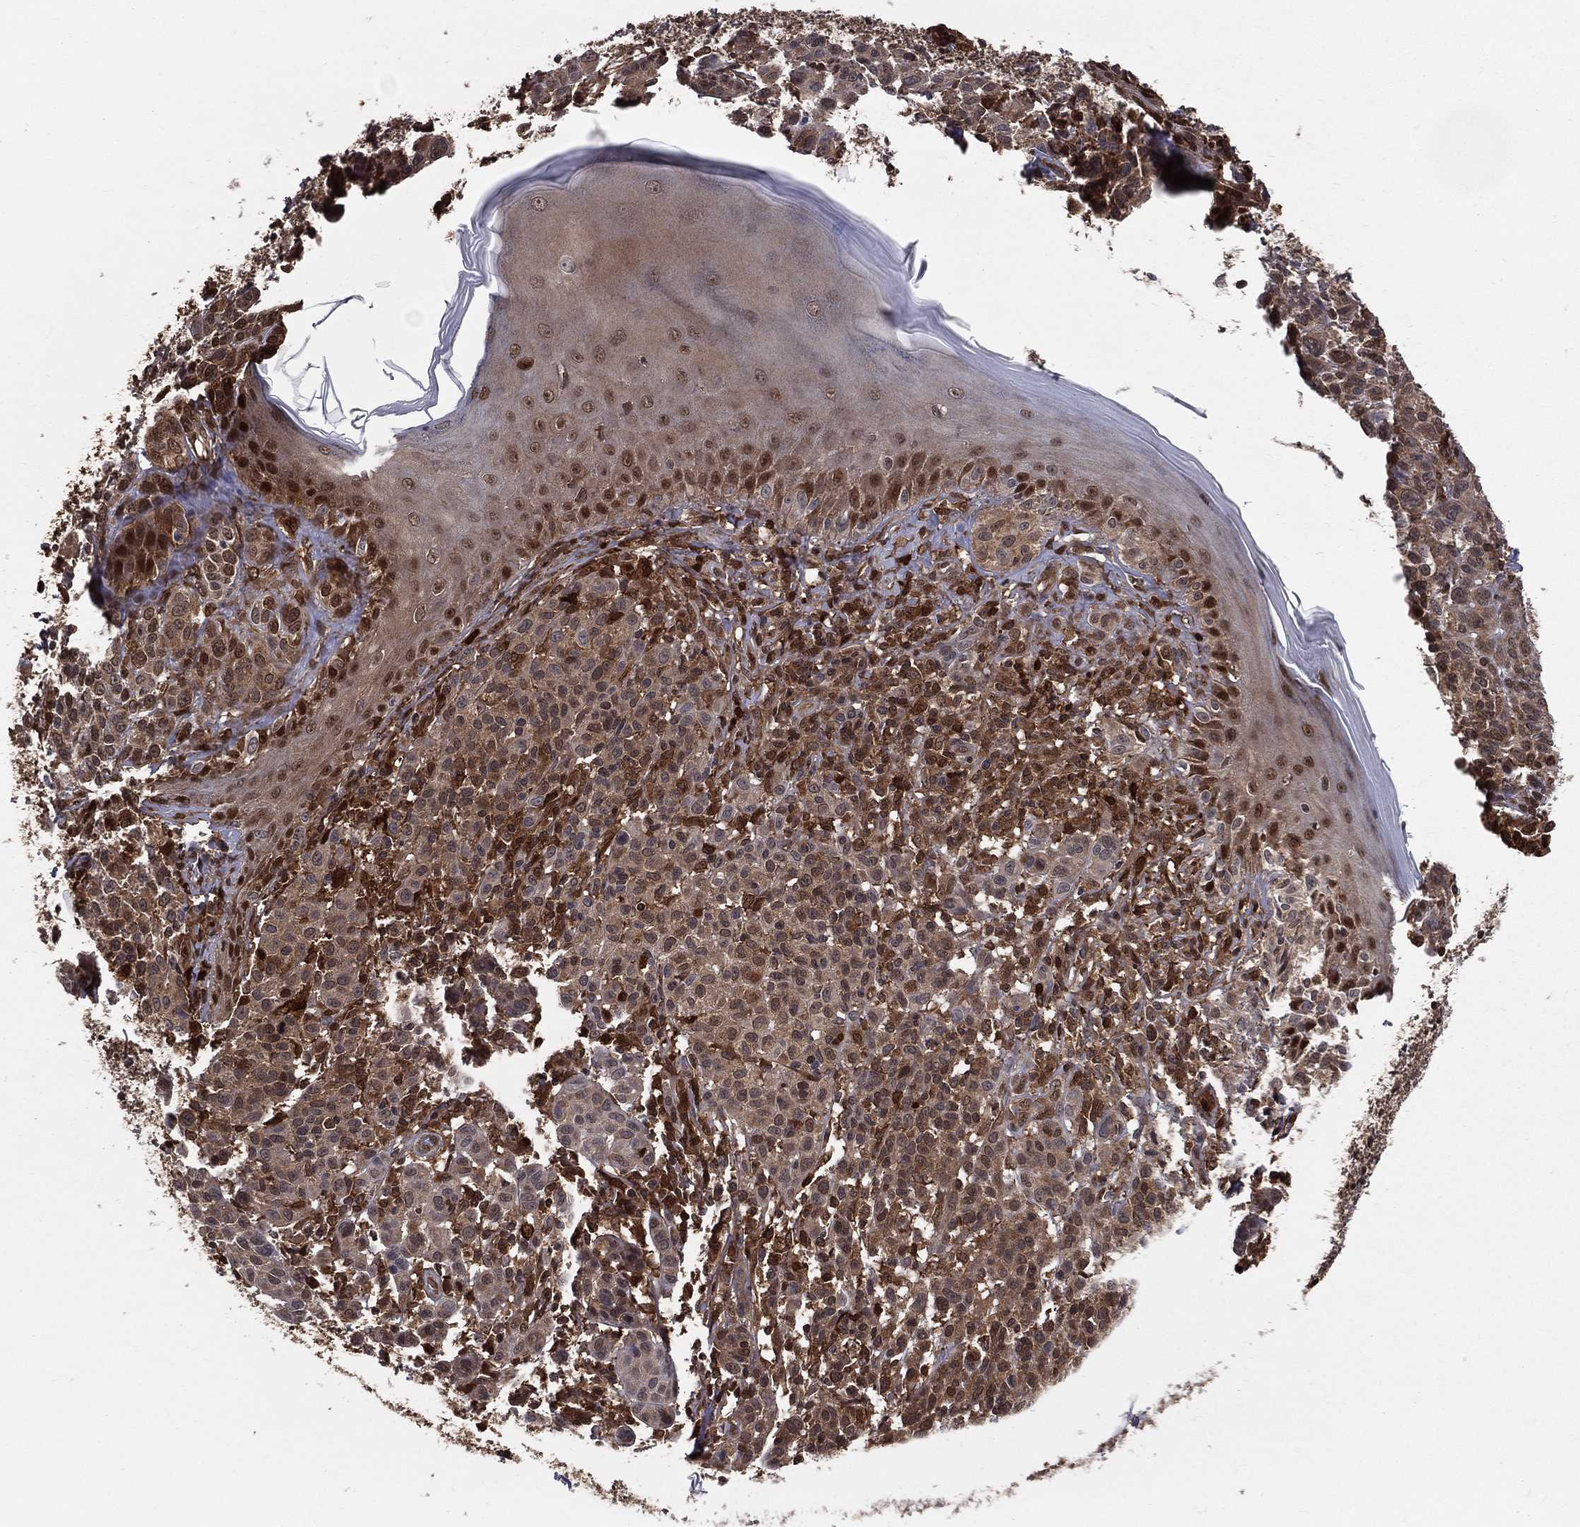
{"staining": {"intensity": "moderate", "quantity": "25%-75%", "location": "cytoplasmic/membranous"}, "tissue": "melanoma", "cell_type": "Tumor cells", "image_type": "cancer", "snomed": [{"axis": "morphology", "description": "Malignant melanoma, NOS"}, {"axis": "topography", "description": "Skin"}], "caption": "The histopathology image demonstrates a brown stain indicating the presence of a protein in the cytoplasmic/membranous of tumor cells in malignant melanoma.", "gene": "ENO1", "patient": {"sex": "male", "age": 79}}